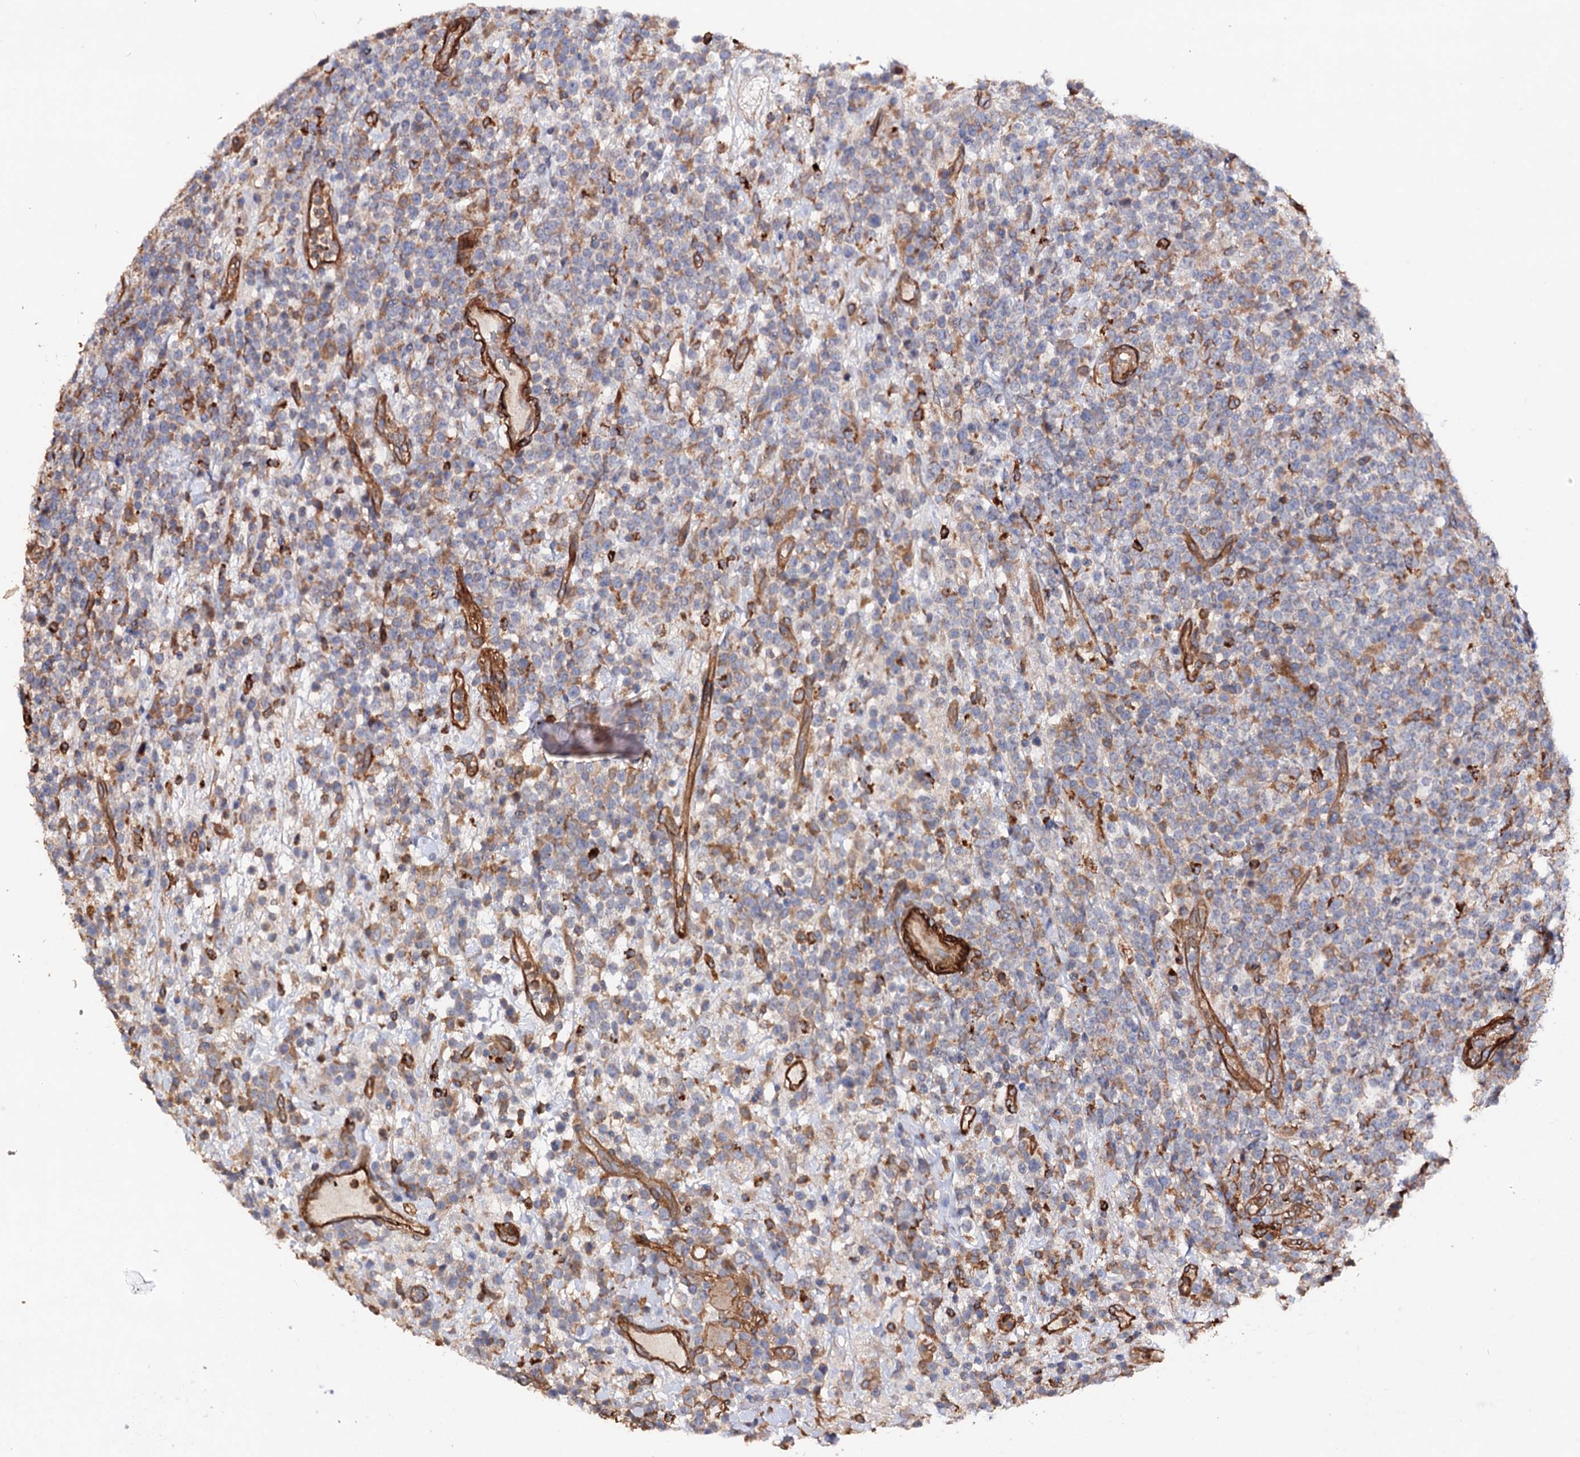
{"staining": {"intensity": "negative", "quantity": "none", "location": "none"}, "tissue": "lymphoma", "cell_type": "Tumor cells", "image_type": "cancer", "snomed": [{"axis": "morphology", "description": "Malignant lymphoma, non-Hodgkin's type, High grade"}, {"axis": "topography", "description": "Colon"}], "caption": "Tumor cells are negative for protein expression in human malignant lymphoma, non-Hodgkin's type (high-grade).", "gene": "CSAD", "patient": {"sex": "female", "age": 53}}